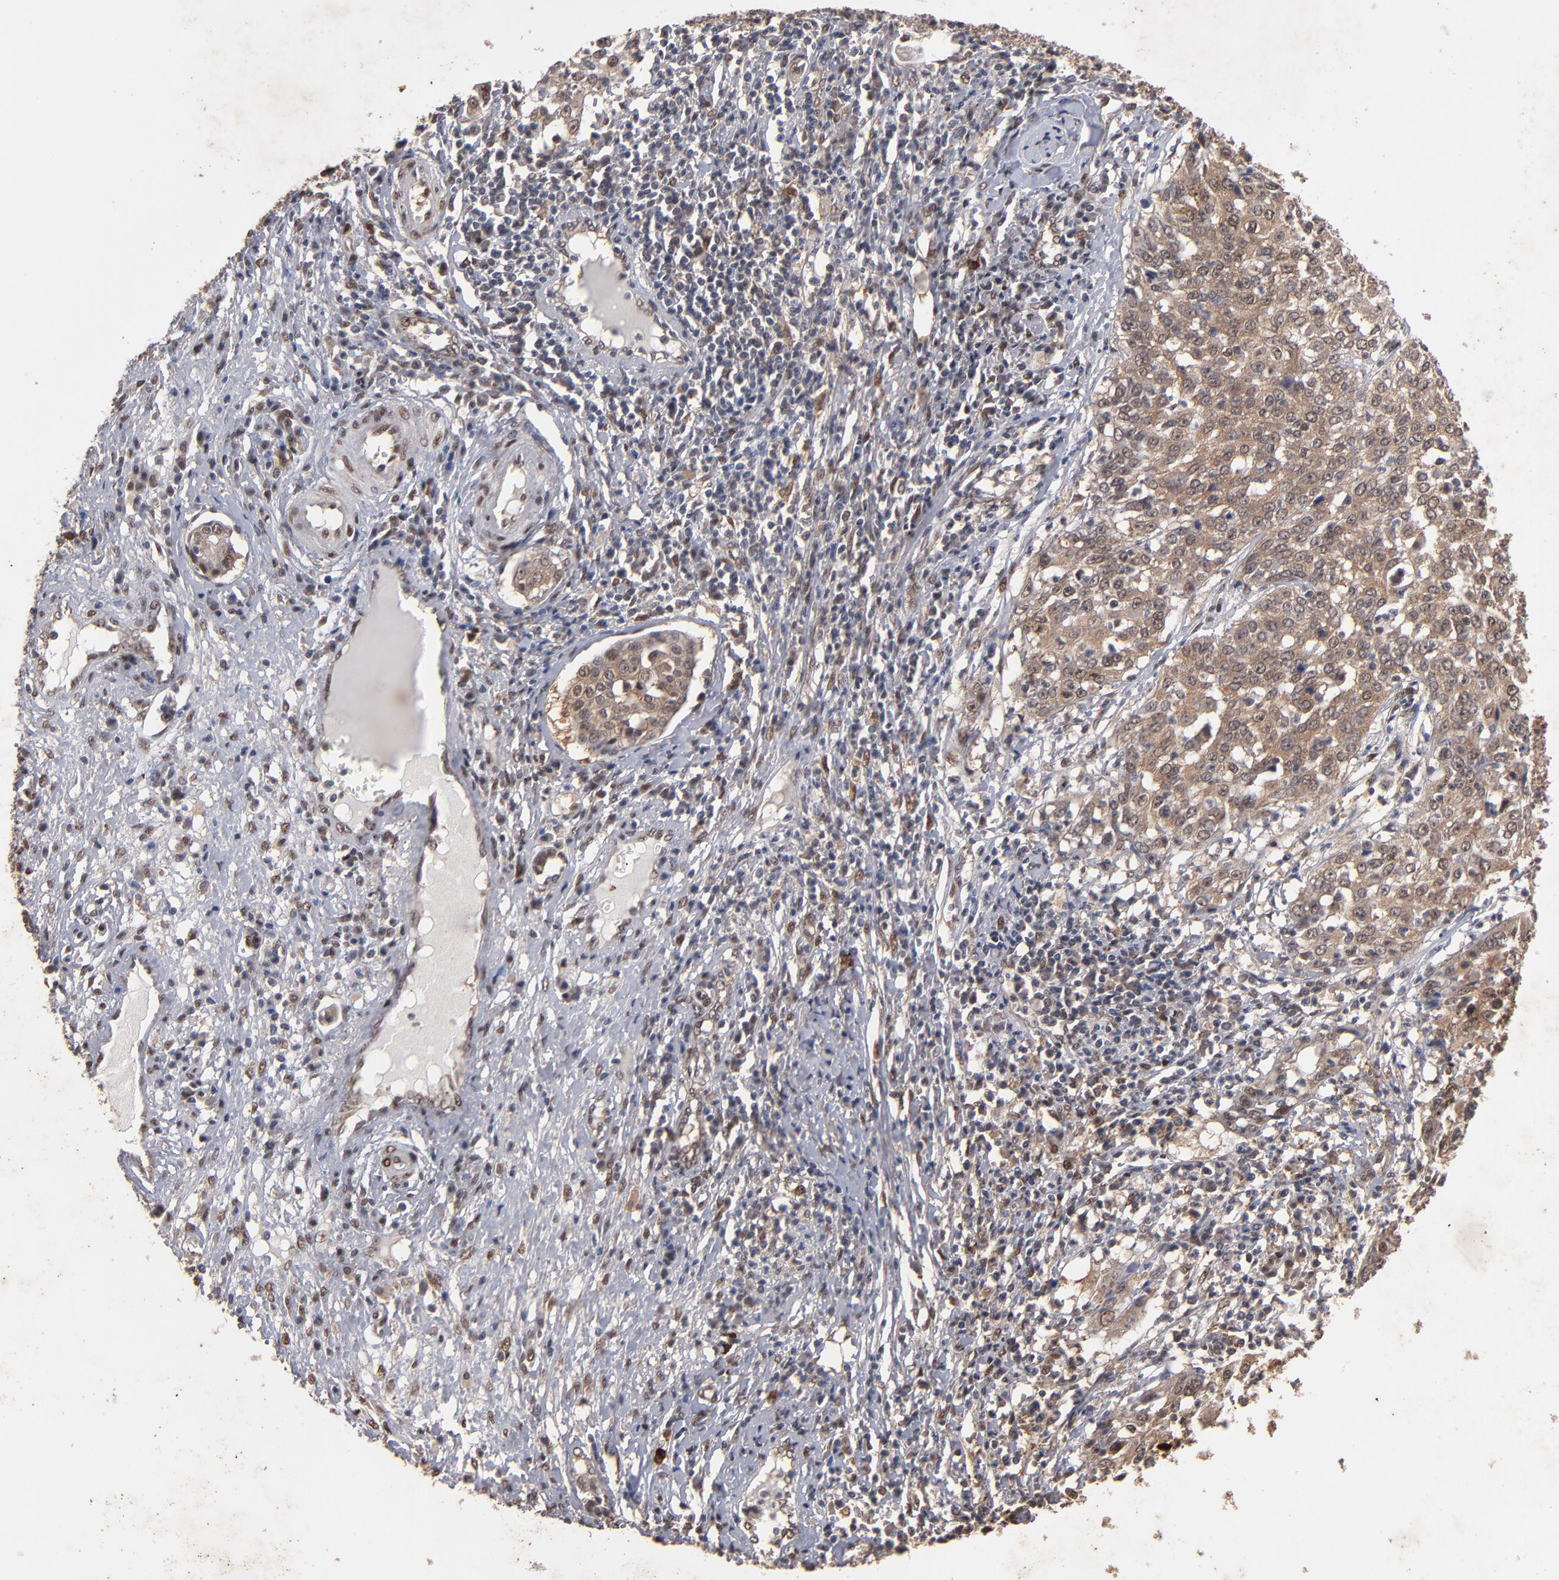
{"staining": {"intensity": "moderate", "quantity": ">75%", "location": "cytoplasmic/membranous,nuclear"}, "tissue": "cervical cancer", "cell_type": "Tumor cells", "image_type": "cancer", "snomed": [{"axis": "morphology", "description": "Squamous cell carcinoma, NOS"}, {"axis": "topography", "description": "Cervix"}], "caption": "Squamous cell carcinoma (cervical) stained with DAB (3,3'-diaminobenzidine) immunohistochemistry shows medium levels of moderate cytoplasmic/membranous and nuclear positivity in approximately >75% of tumor cells. (Stains: DAB in brown, nuclei in blue, Microscopy: brightfield microscopy at high magnification).", "gene": "HUWE1", "patient": {"sex": "female", "age": 39}}